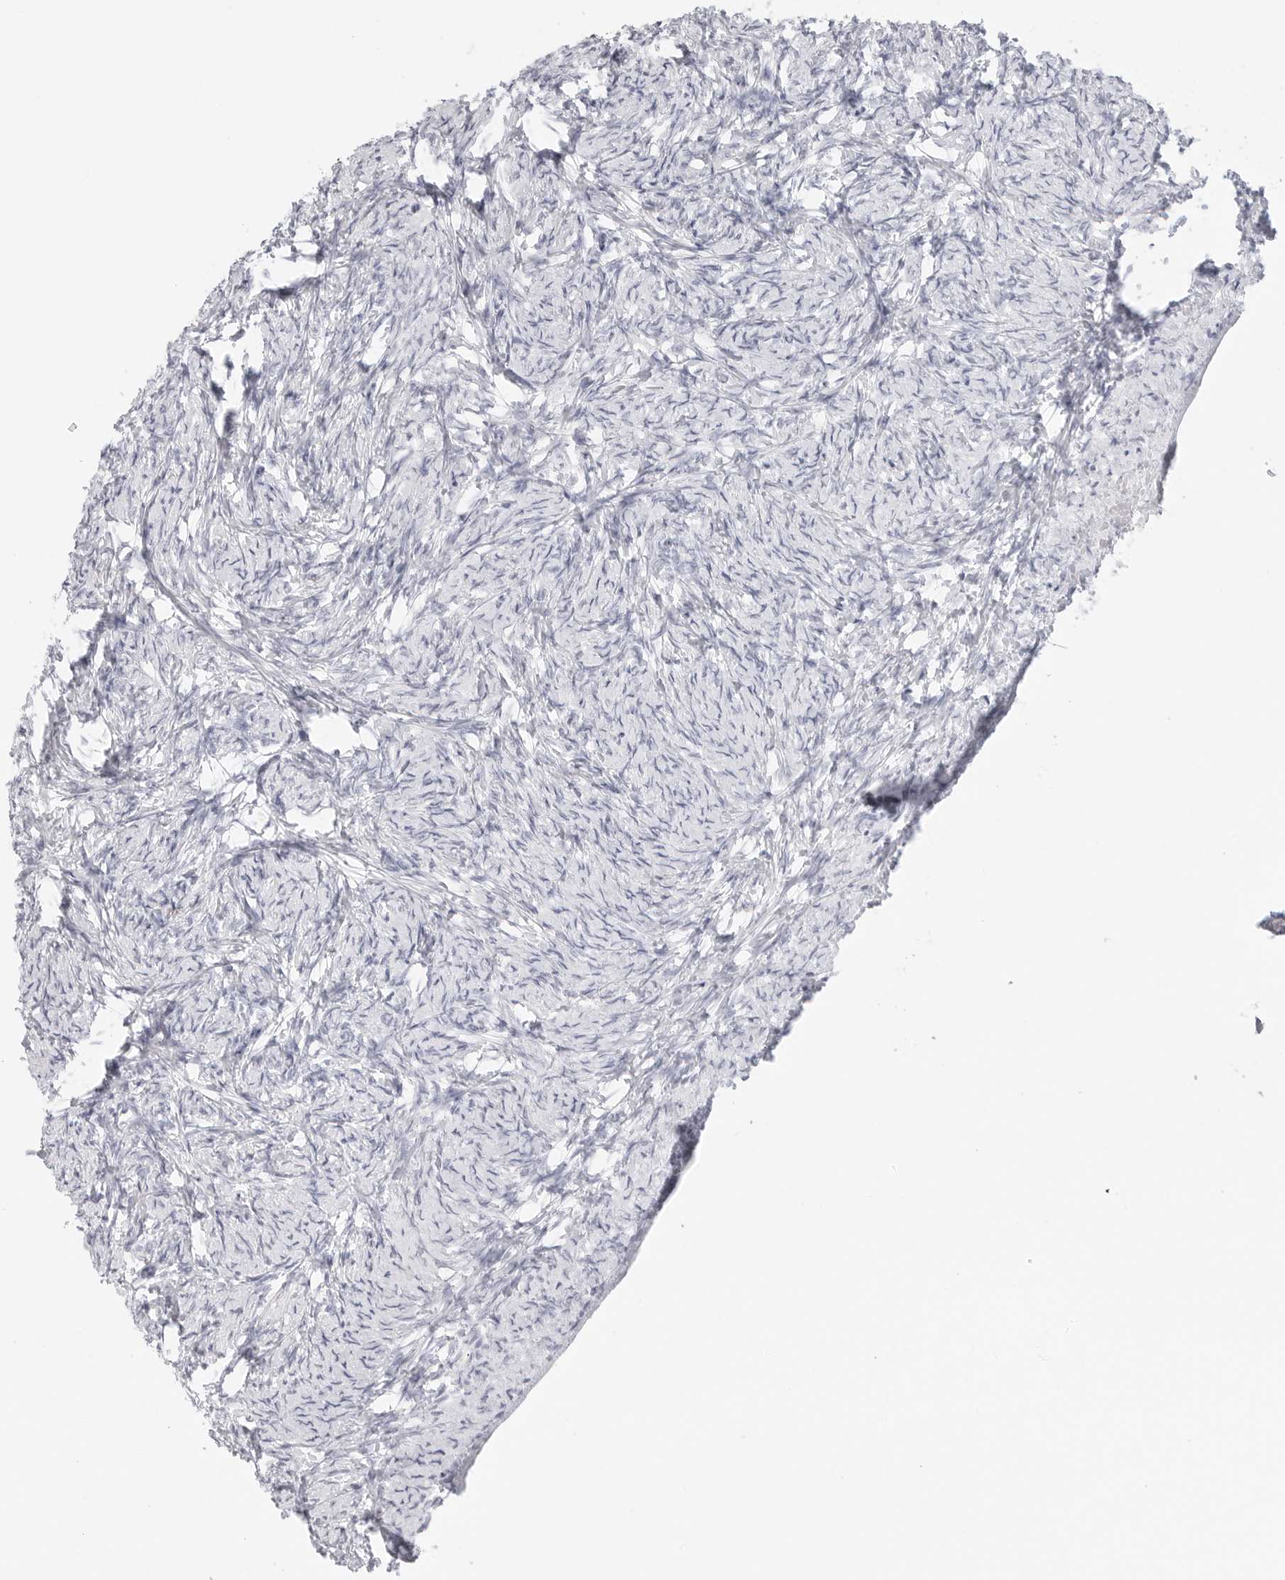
{"staining": {"intensity": "negative", "quantity": "none", "location": "none"}, "tissue": "ovary", "cell_type": "Follicle cells", "image_type": "normal", "snomed": [{"axis": "morphology", "description": "Normal tissue, NOS"}, {"axis": "topography", "description": "Ovary"}], "caption": "This photomicrograph is of benign ovary stained with immunohistochemistry (IHC) to label a protein in brown with the nuclei are counter-stained blue. There is no positivity in follicle cells.", "gene": "HMGCS2", "patient": {"sex": "female", "age": 34}}